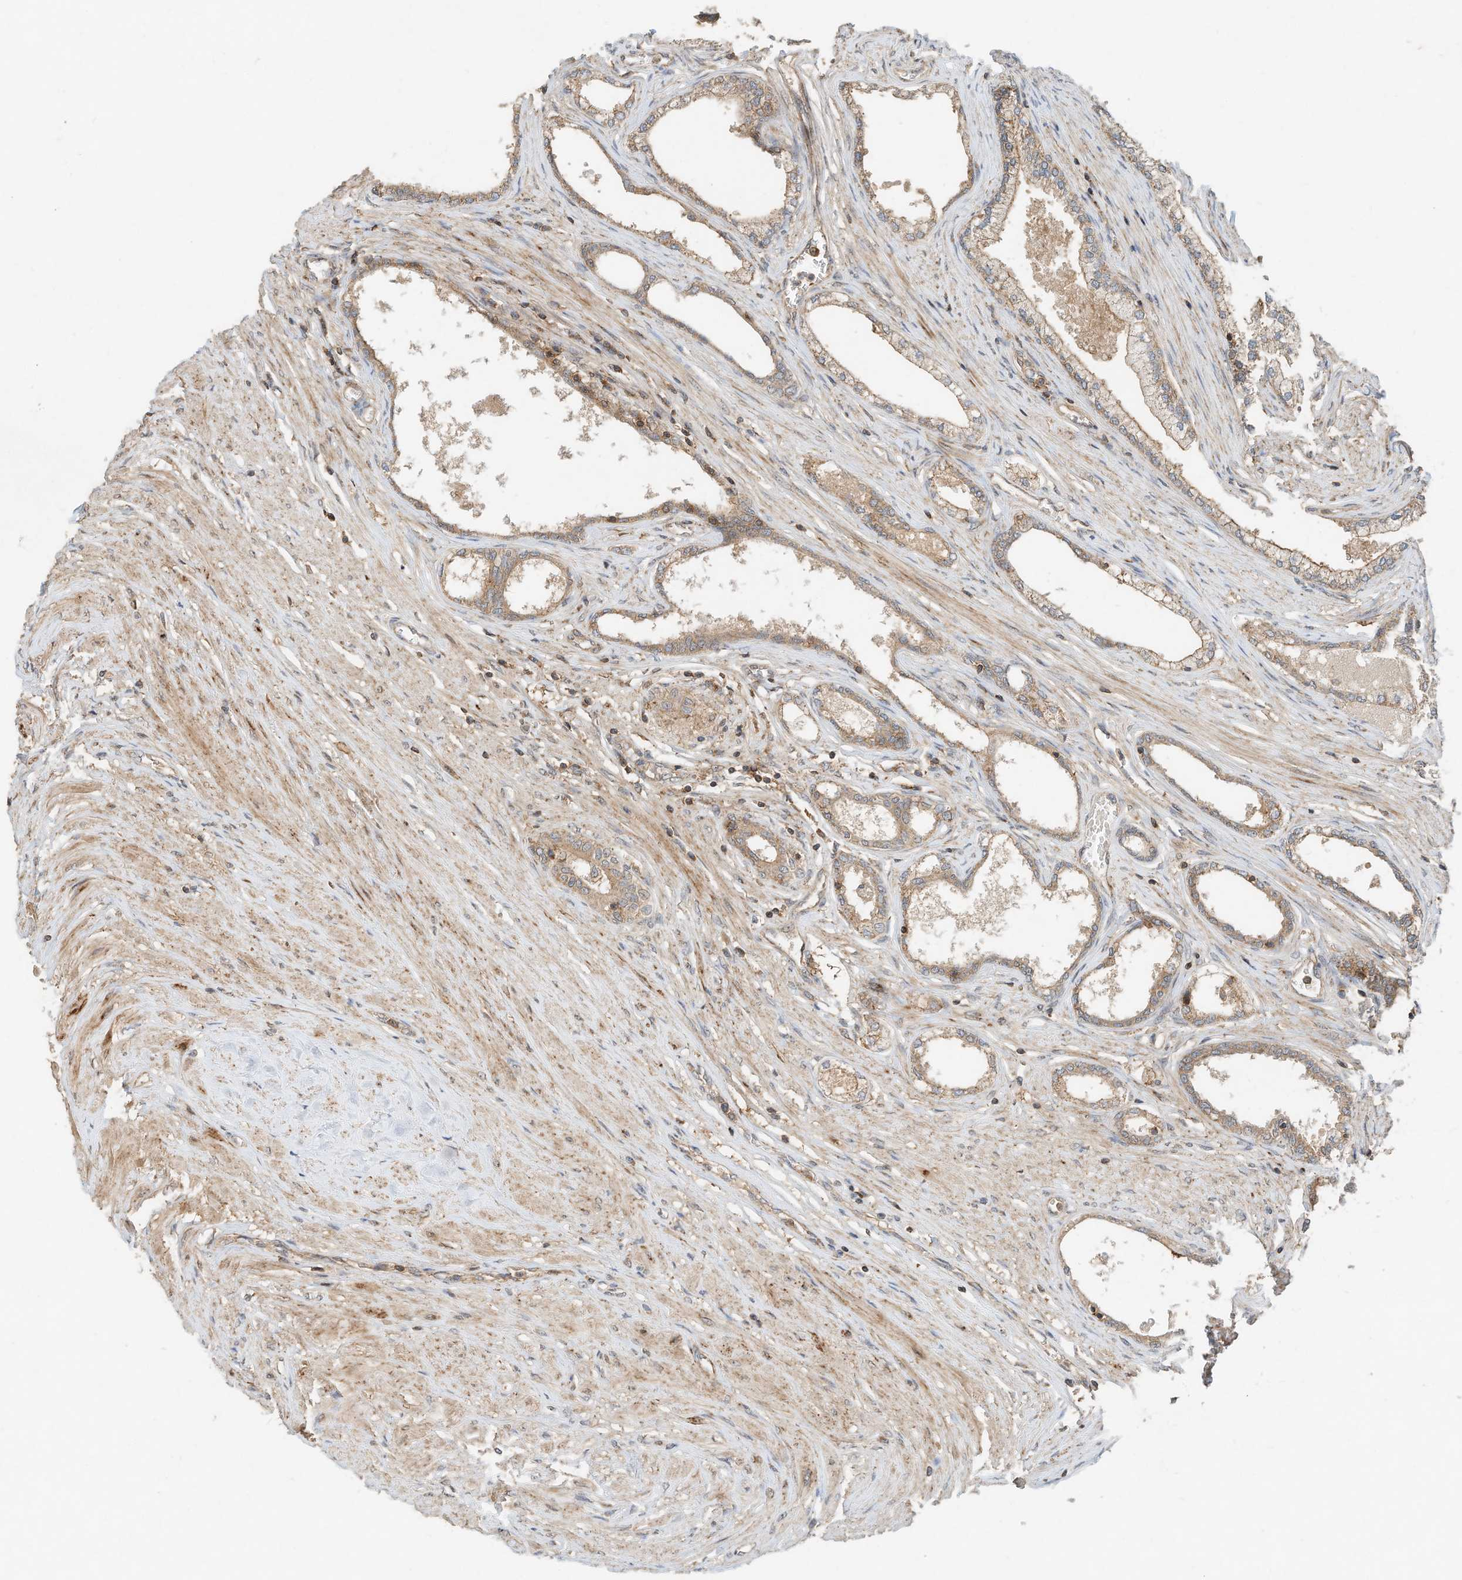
{"staining": {"intensity": "strong", "quantity": "25%-75%", "location": "cytoplasmic/membranous"}, "tissue": "prostate", "cell_type": "Glandular cells", "image_type": "normal", "snomed": [{"axis": "morphology", "description": "Normal tissue, NOS"}, {"axis": "morphology", "description": "Urothelial carcinoma, Low grade"}, {"axis": "topography", "description": "Urinary bladder"}, {"axis": "topography", "description": "Prostate"}], "caption": "Immunohistochemistry (IHC) histopathology image of normal human prostate stained for a protein (brown), which displays high levels of strong cytoplasmic/membranous expression in about 25%-75% of glandular cells.", "gene": "CPAMD8", "patient": {"sex": "male", "age": 60}}